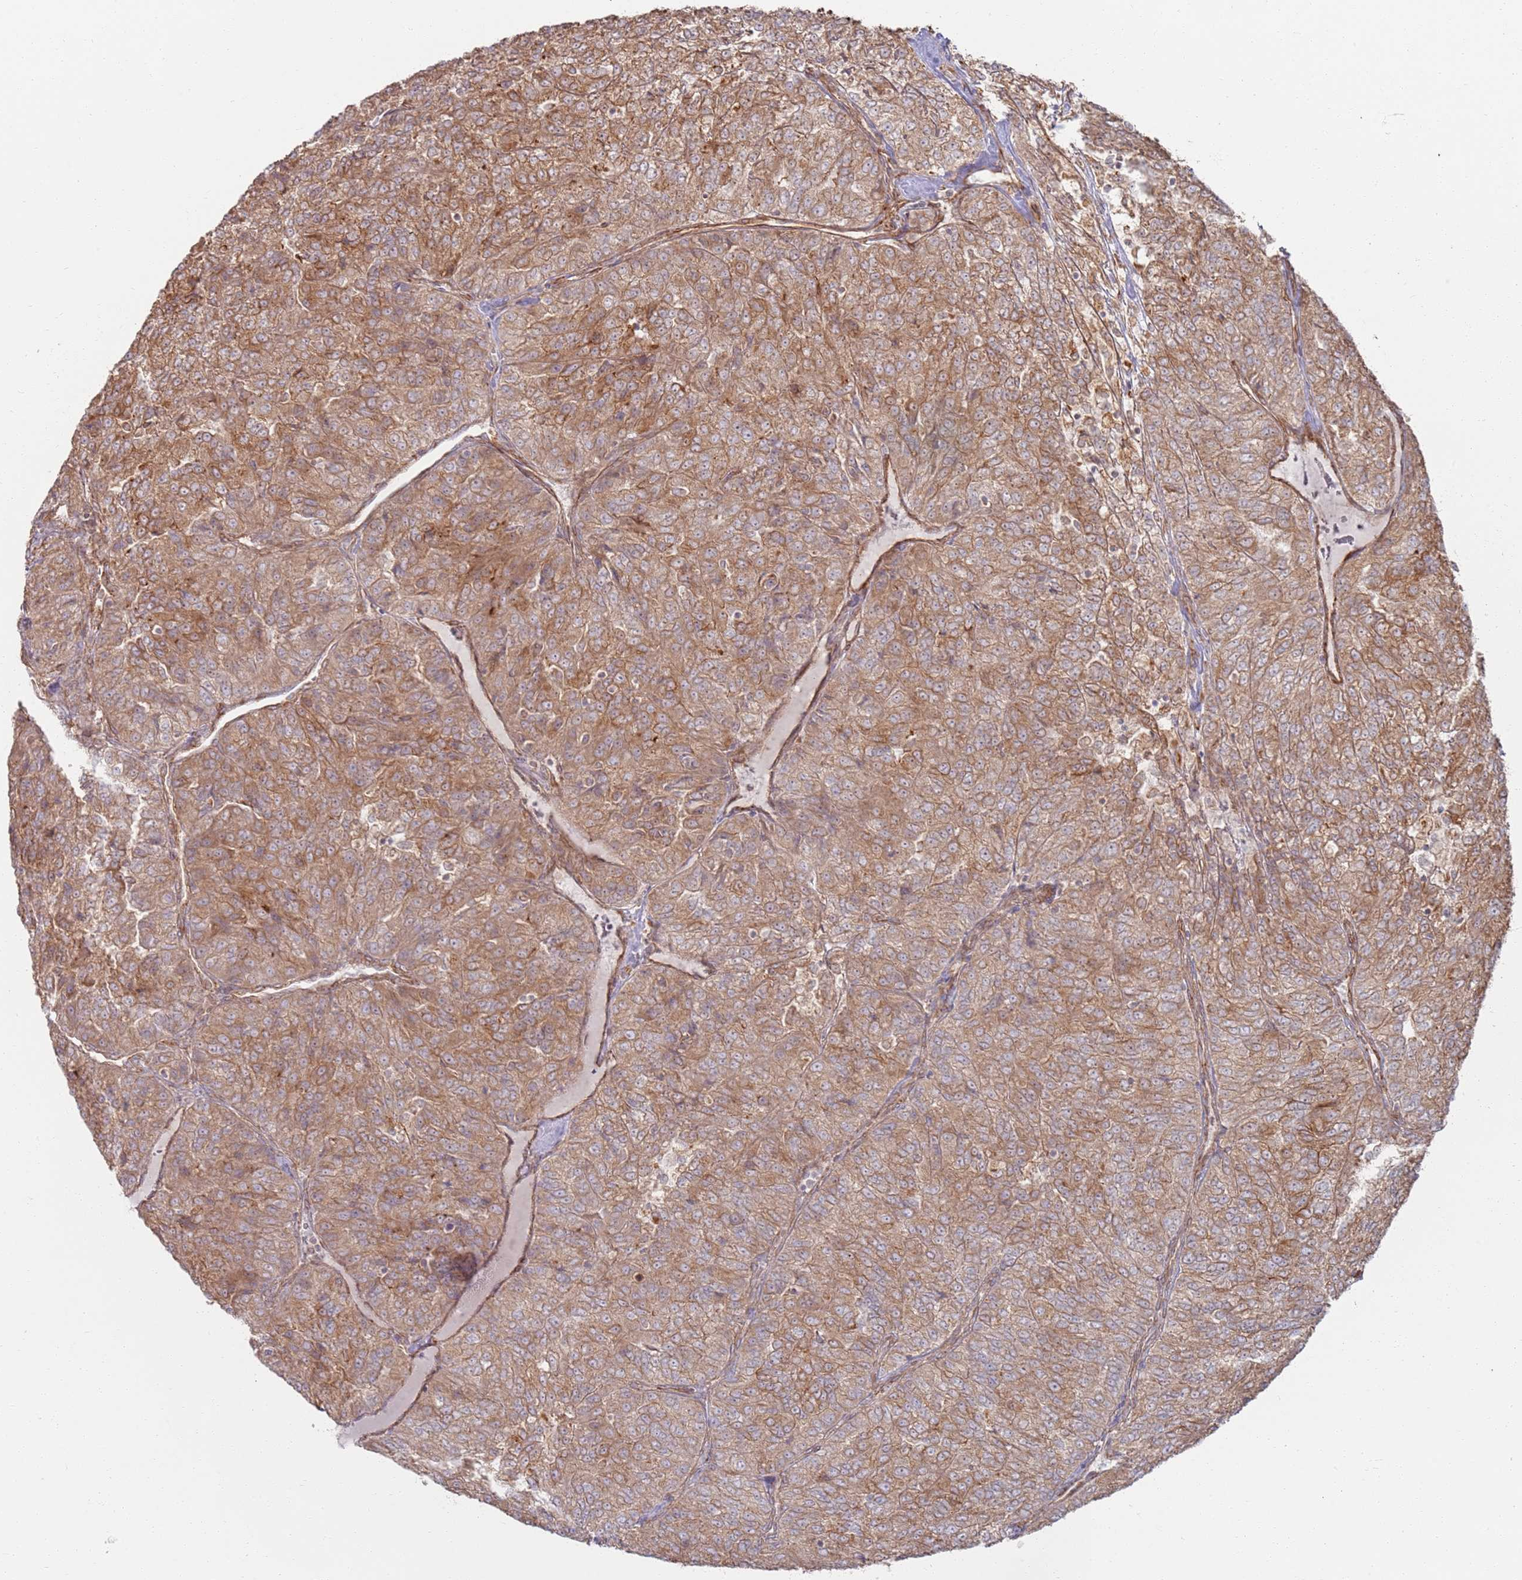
{"staining": {"intensity": "moderate", "quantity": ">75%", "location": "cytoplasmic/membranous"}, "tissue": "renal cancer", "cell_type": "Tumor cells", "image_type": "cancer", "snomed": [{"axis": "morphology", "description": "Adenocarcinoma, NOS"}, {"axis": "topography", "description": "Kidney"}], "caption": "A high-resolution photomicrograph shows immunohistochemistry (IHC) staining of renal cancer (adenocarcinoma), which reveals moderate cytoplasmic/membranous expression in approximately >75% of tumor cells.", "gene": "PHF21A", "patient": {"sex": "female", "age": 63}}